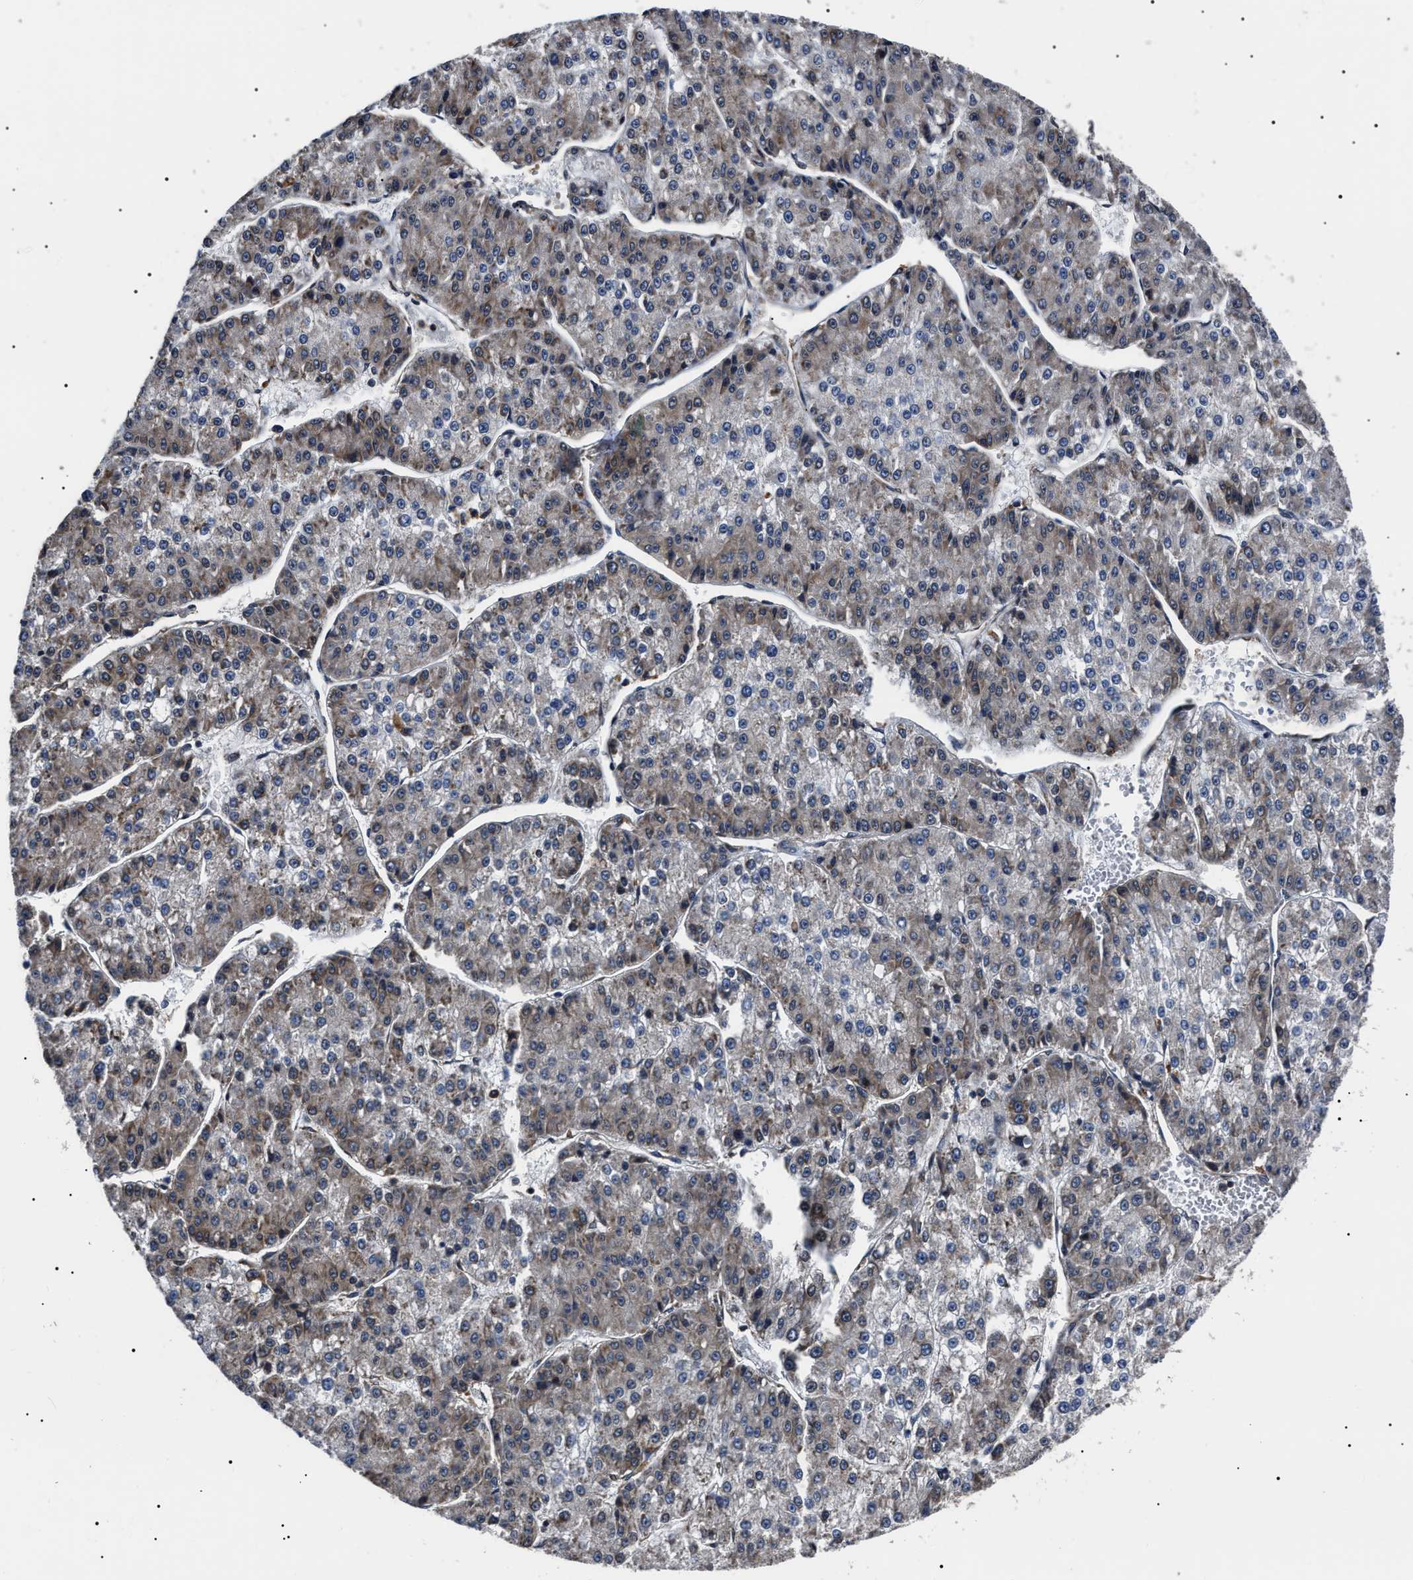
{"staining": {"intensity": "weak", "quantity": "25%-75%", "location": "cytoplasmic/membranous"}, "tissue": "liver cancer", "cell_type": "Tumor cells", "image_type": "cancer", "snomed": [{"axis": "morphology", "description": "Carcinoma, Hepatocellular, NOS"}, {"axis": "topography", "description": "Liver"}], "caption": "Tumor cells exhibit low levels of weak cytoplasmic/membranous expression in about 25%-75% of cells in human liver cancer (hepatocellular carcinoma).", "gene": "CCT8", "patient": {"sex": "female", "age": 73}}